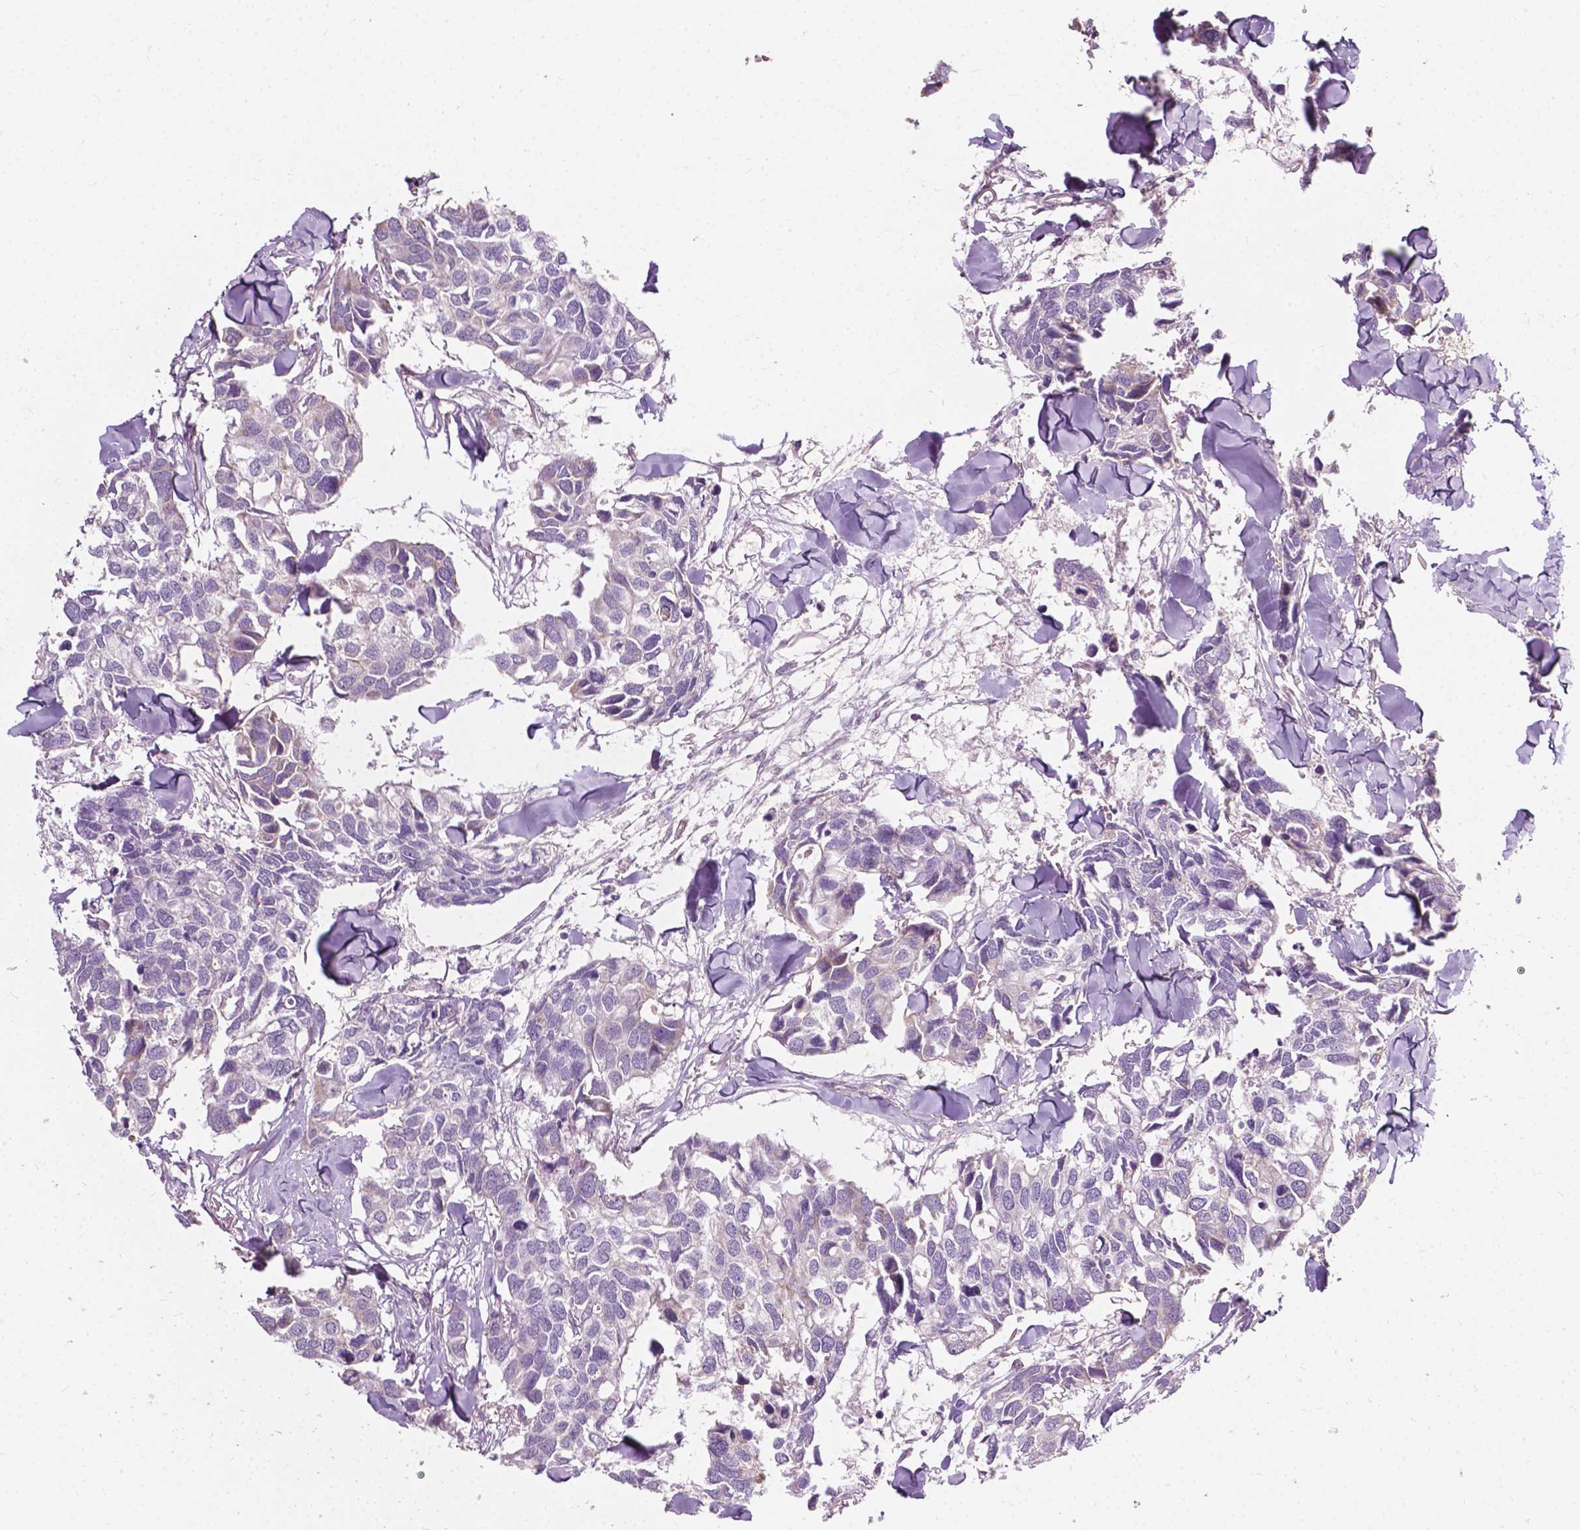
{"staining": {"intensity": "negative", "quantity": "none", "location": "none"}, "tissue": "breast cancer", "cell_type": "Tumor cells", "image_type": "cancer", "snomed": [{"axis": "morphology", "description": "Duct carcinoma"}, {"axis": "topography", "description": "Breast"}], "caption": "The histopathology image reveals no staining of tumor cells in infiltrating ductal carcinoma (breast).", "gene": "NDUFA10", "patient": {"sex": "female", "age": 83}}